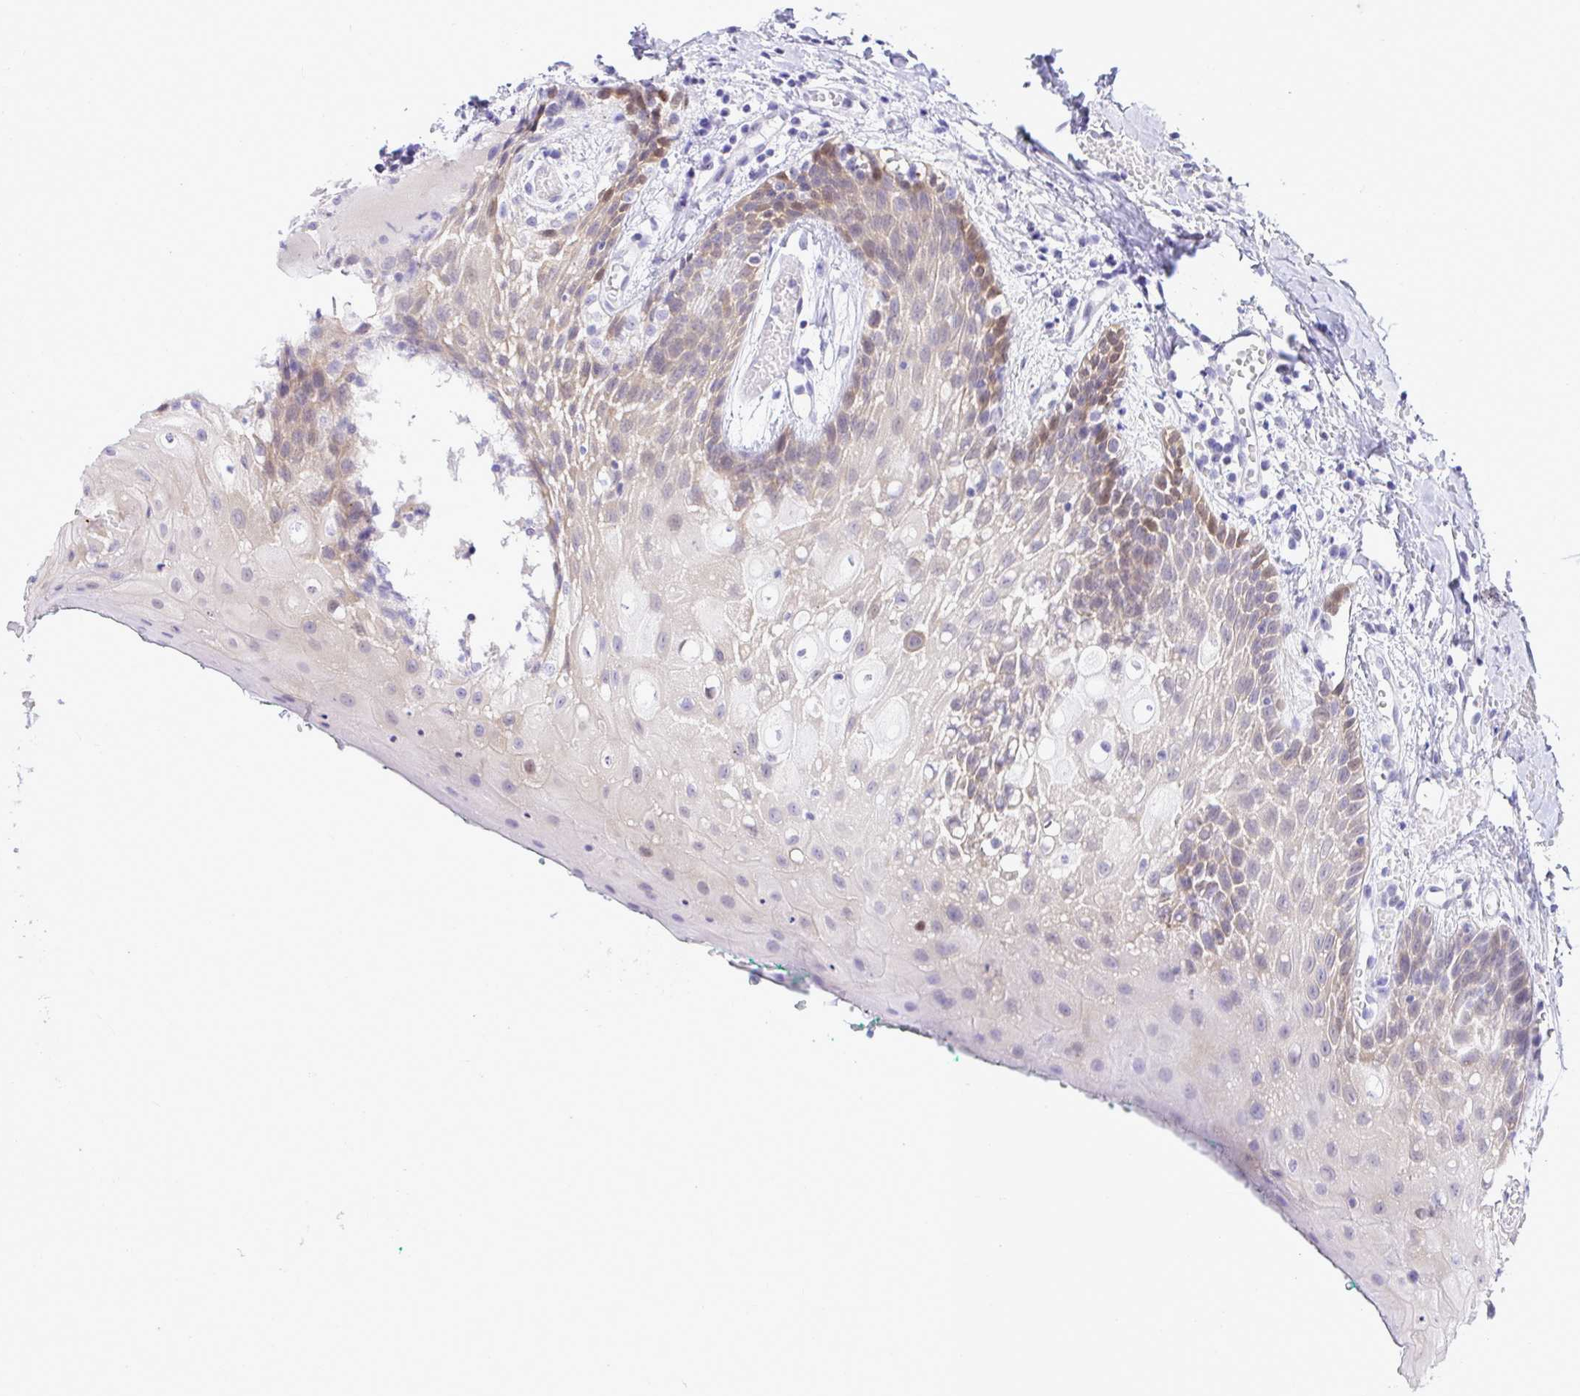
{"staining": {"intensity": "moderate", "quantity": "<25%", "location": "cytoplasmic/membranous"}, "tissue": "oral mucosa", "cell_type": "Squamous epithelial cells", "image_type": "normal", "snomed": [{"axis": "morphology", "description": "Normal tissue, NOS"}, {"axis": "topography", "description": "Oral tissue"}, {"axis": "topography", "description": "Tounge, NOS"}], "caption": "IHC micrograph of unremarkable oral mucosa stained for a protein (brown), which demonstrates low levels of moderate cytoplasmic/membranous expression in approximately <25% of squamous epithelial cells.", "gene": "ZNF485", "patient": {"sex": "female", "age": 62}}